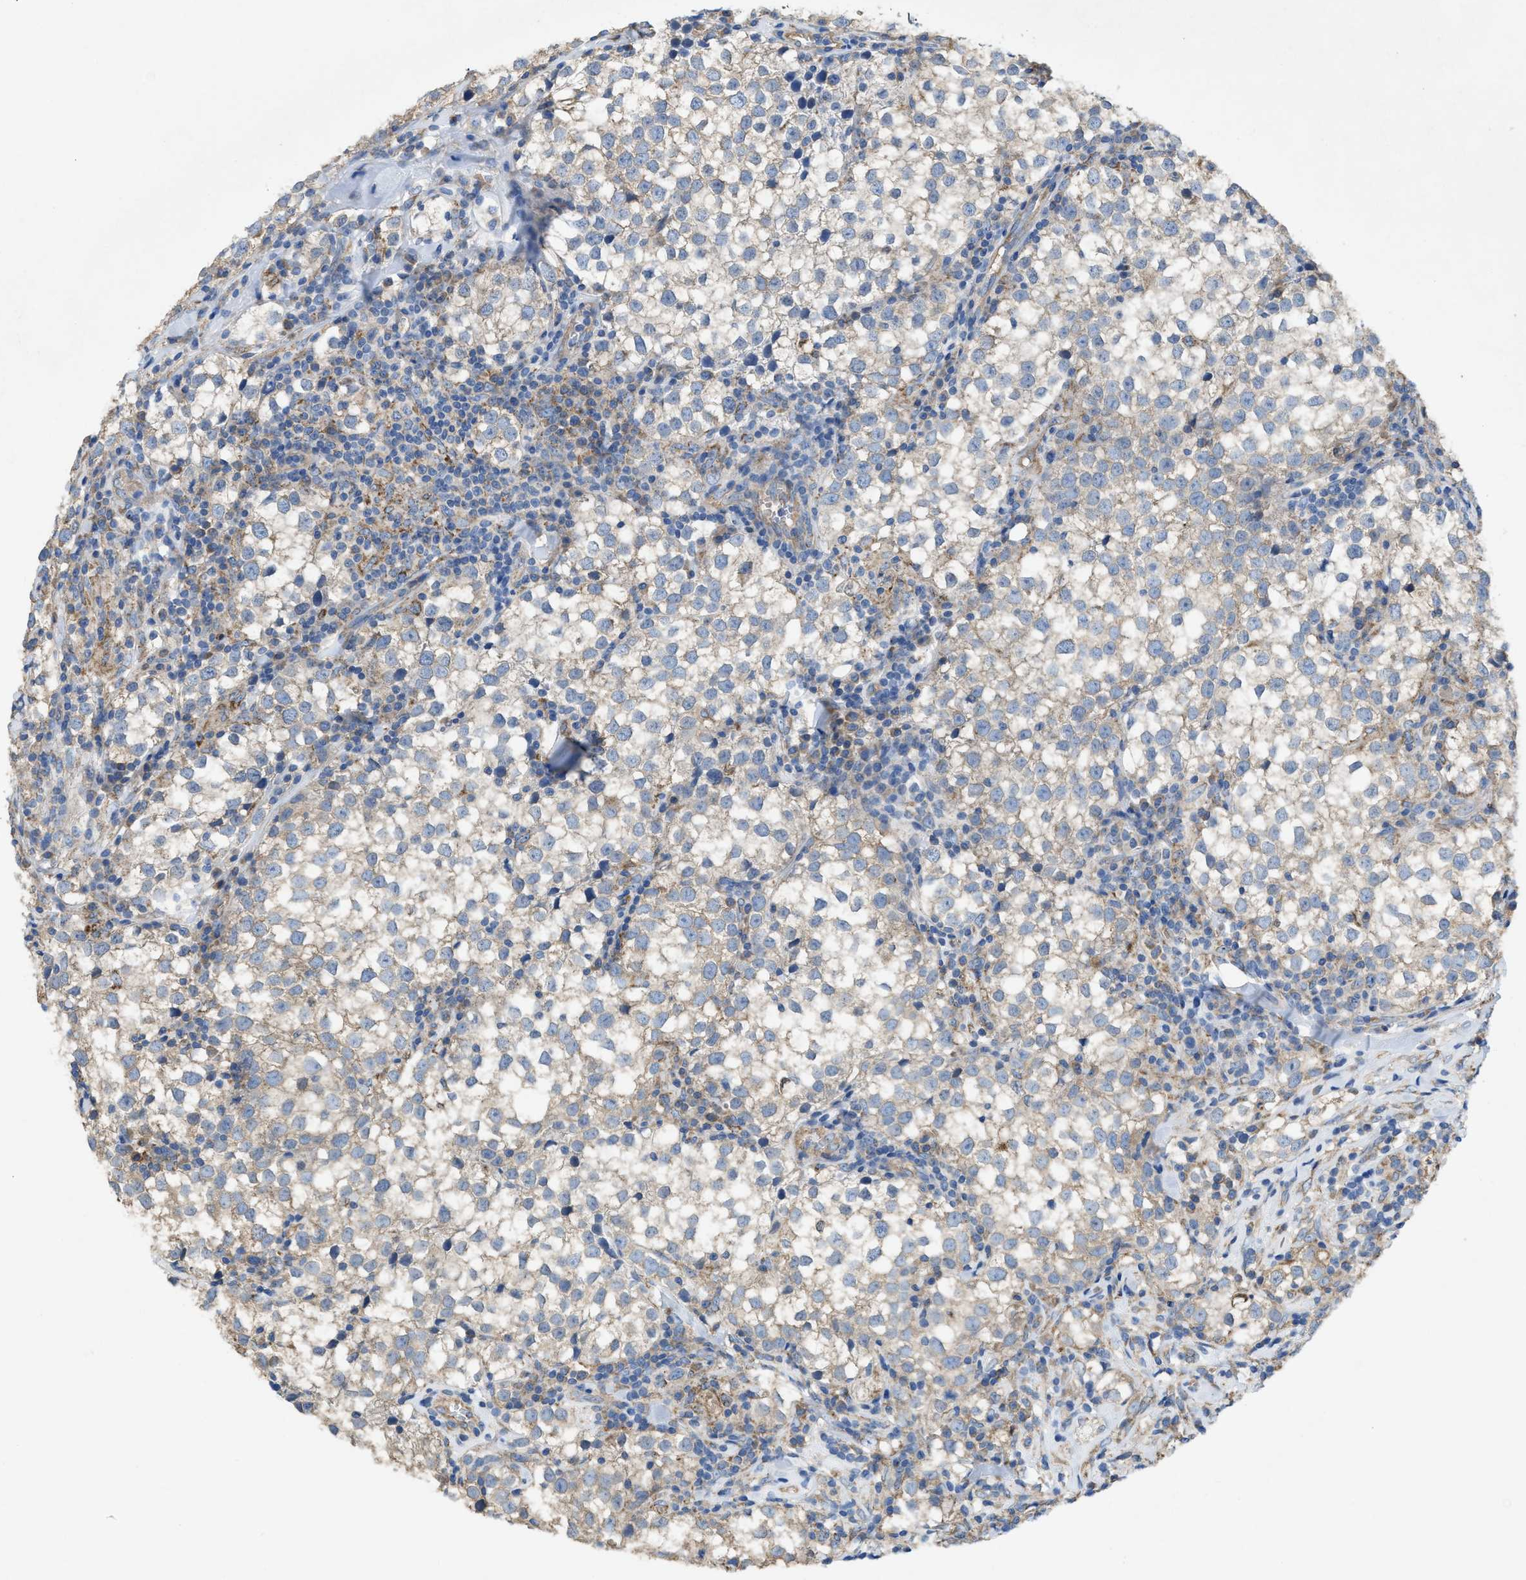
{"staining": {"intensity": "weak", "quantity": "25%-75%", "location": "cytoplasmic/membranous"}, "tissue": "testis cancer", "cell_type": "Tumor cells", "image_type": "cancer", "snomed": [{"axis": "morphology", "description": "Seminoma, NOS"}, {"axis": "morphology", "description": "Carcinoma, Embryonal, NOS"}, {"axis": "topography", "description": "Testis"}], "caption": "Protein analysis of testis seminoma tissue exhibits weak cytoplasmic/membranous staining in approximately 25%-75% of tumor cells.", "gene": "DOLPP1", "patient": {"sex": "male", "age": 36}}